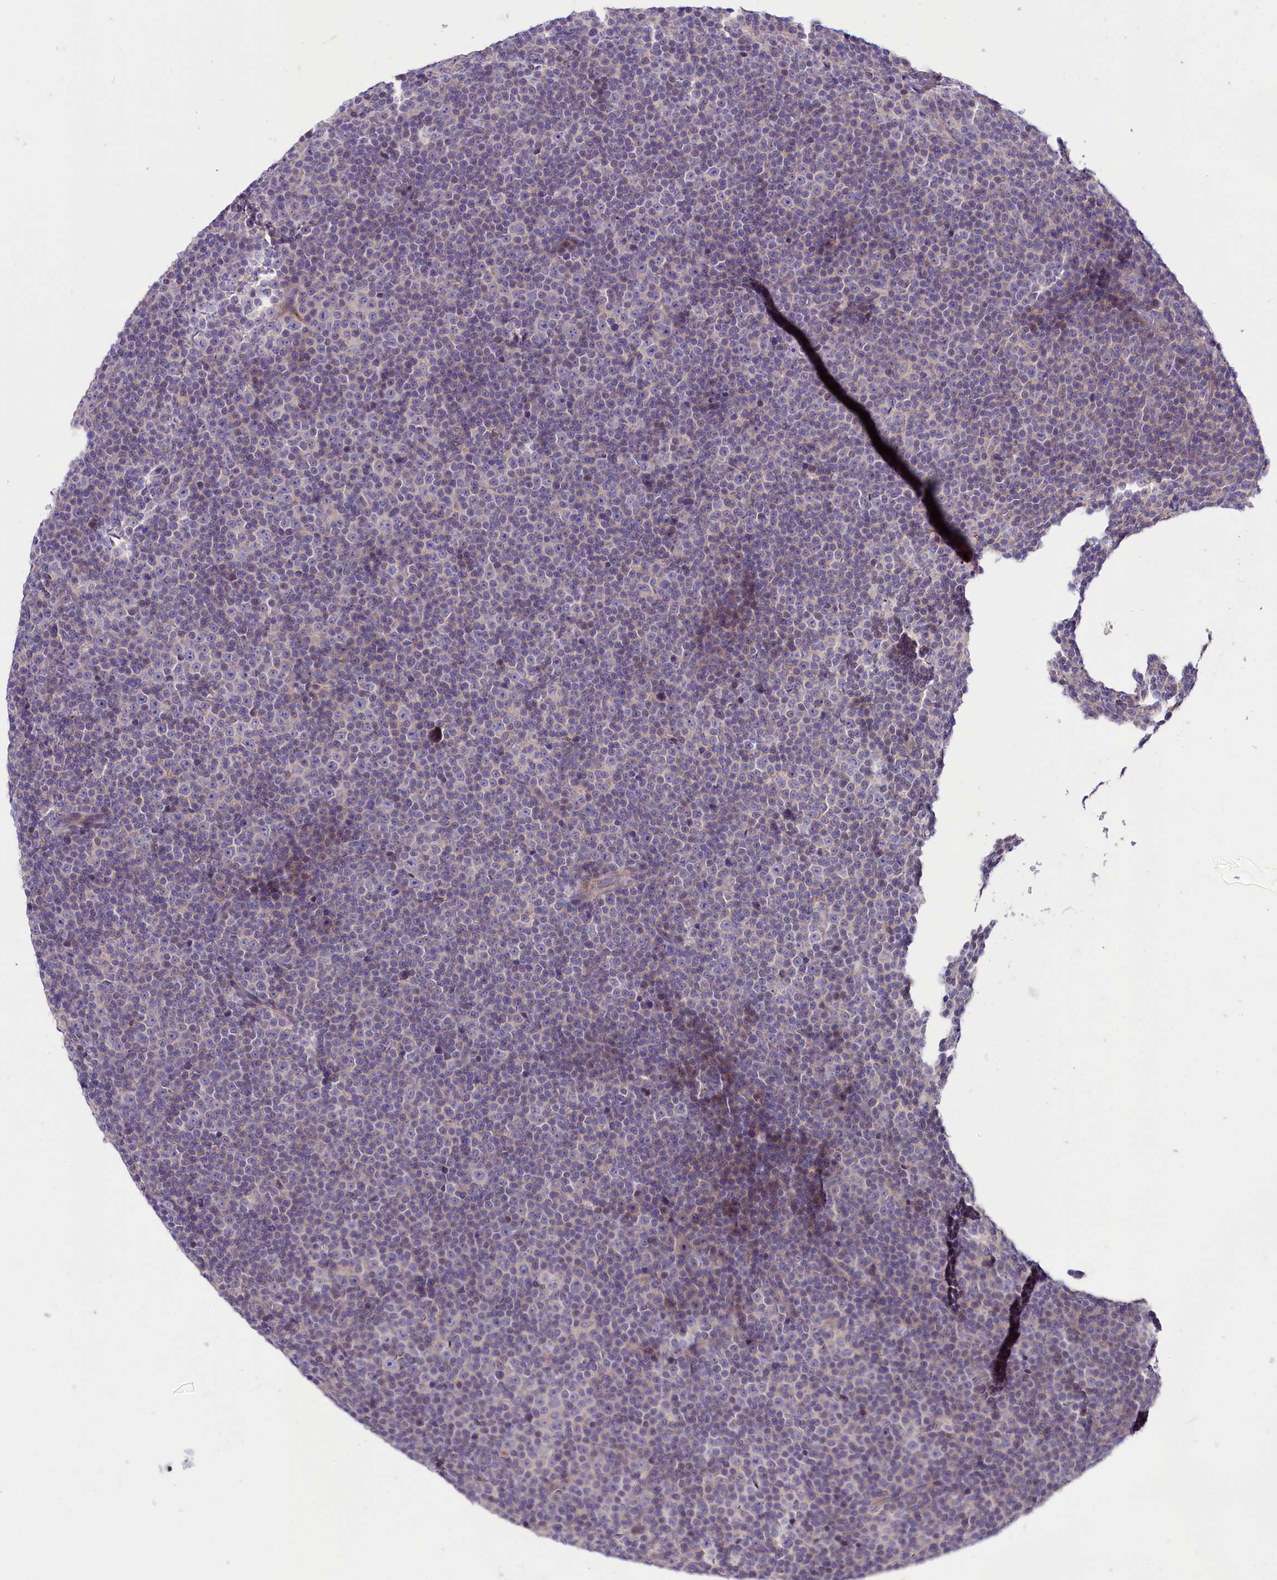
{"staining": {"intensity": "negative", "quantity": "none", "location": "none"}, "tissue": "lymphoma", "cell_type": "Tumor cells", "image_type": "cancer", "snomed": [{"axis": "morphology", "description": "Malignant lymphoma, non-Hodgkin's type, Low grade"}, {"axis": "topography", "description": "Lymph node"}], "caption": "An image of low-grade malignant lymphoma, non-Hodgkin's type stained for a protein exhibits no brown staining in tumor cells.", "gene": "ABHD5", "patient": {"sex": "female", "age": 67}}